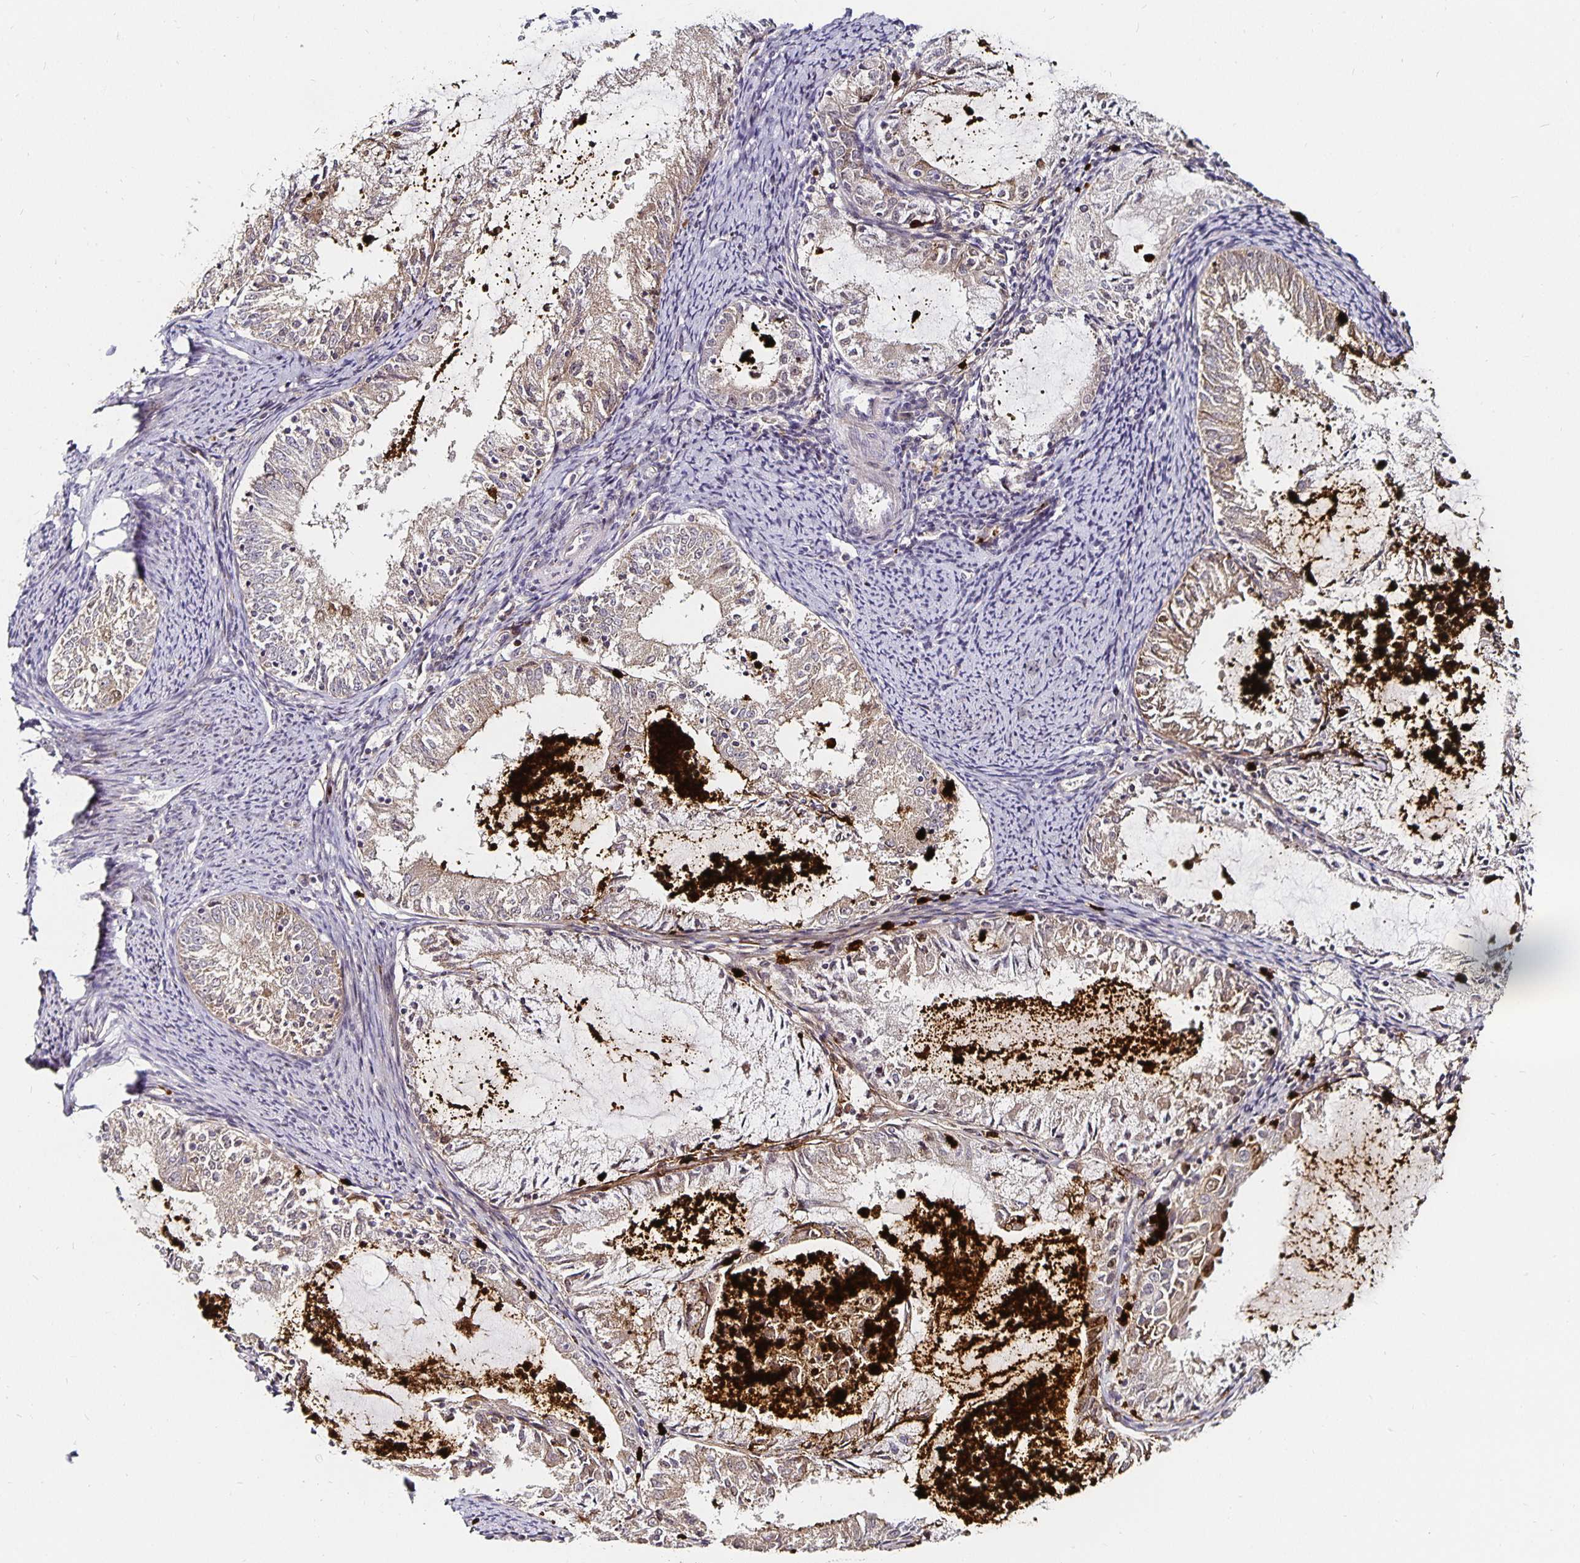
{"staining": {"intensity": "weak", "quantity": "25%-75%", "location": "cytoplasmic/membranous"}, "tissue": "endometrial cancer", "cell_type": "Tumor cells", "image_type": "cancer", "snomed": [{"axis": "morphology", "description": "Adenocarcinoma, NOS"}, {"axis": "topography", "description": "Endometrium"}], "caption": "A brown stain highlights weak cytoplasmic/membranous expression of a protein in adenocarcinoma (endometrial) tumor cells.", "gene": "ANLN", "patient": {"sex": "female", "age": 57}}